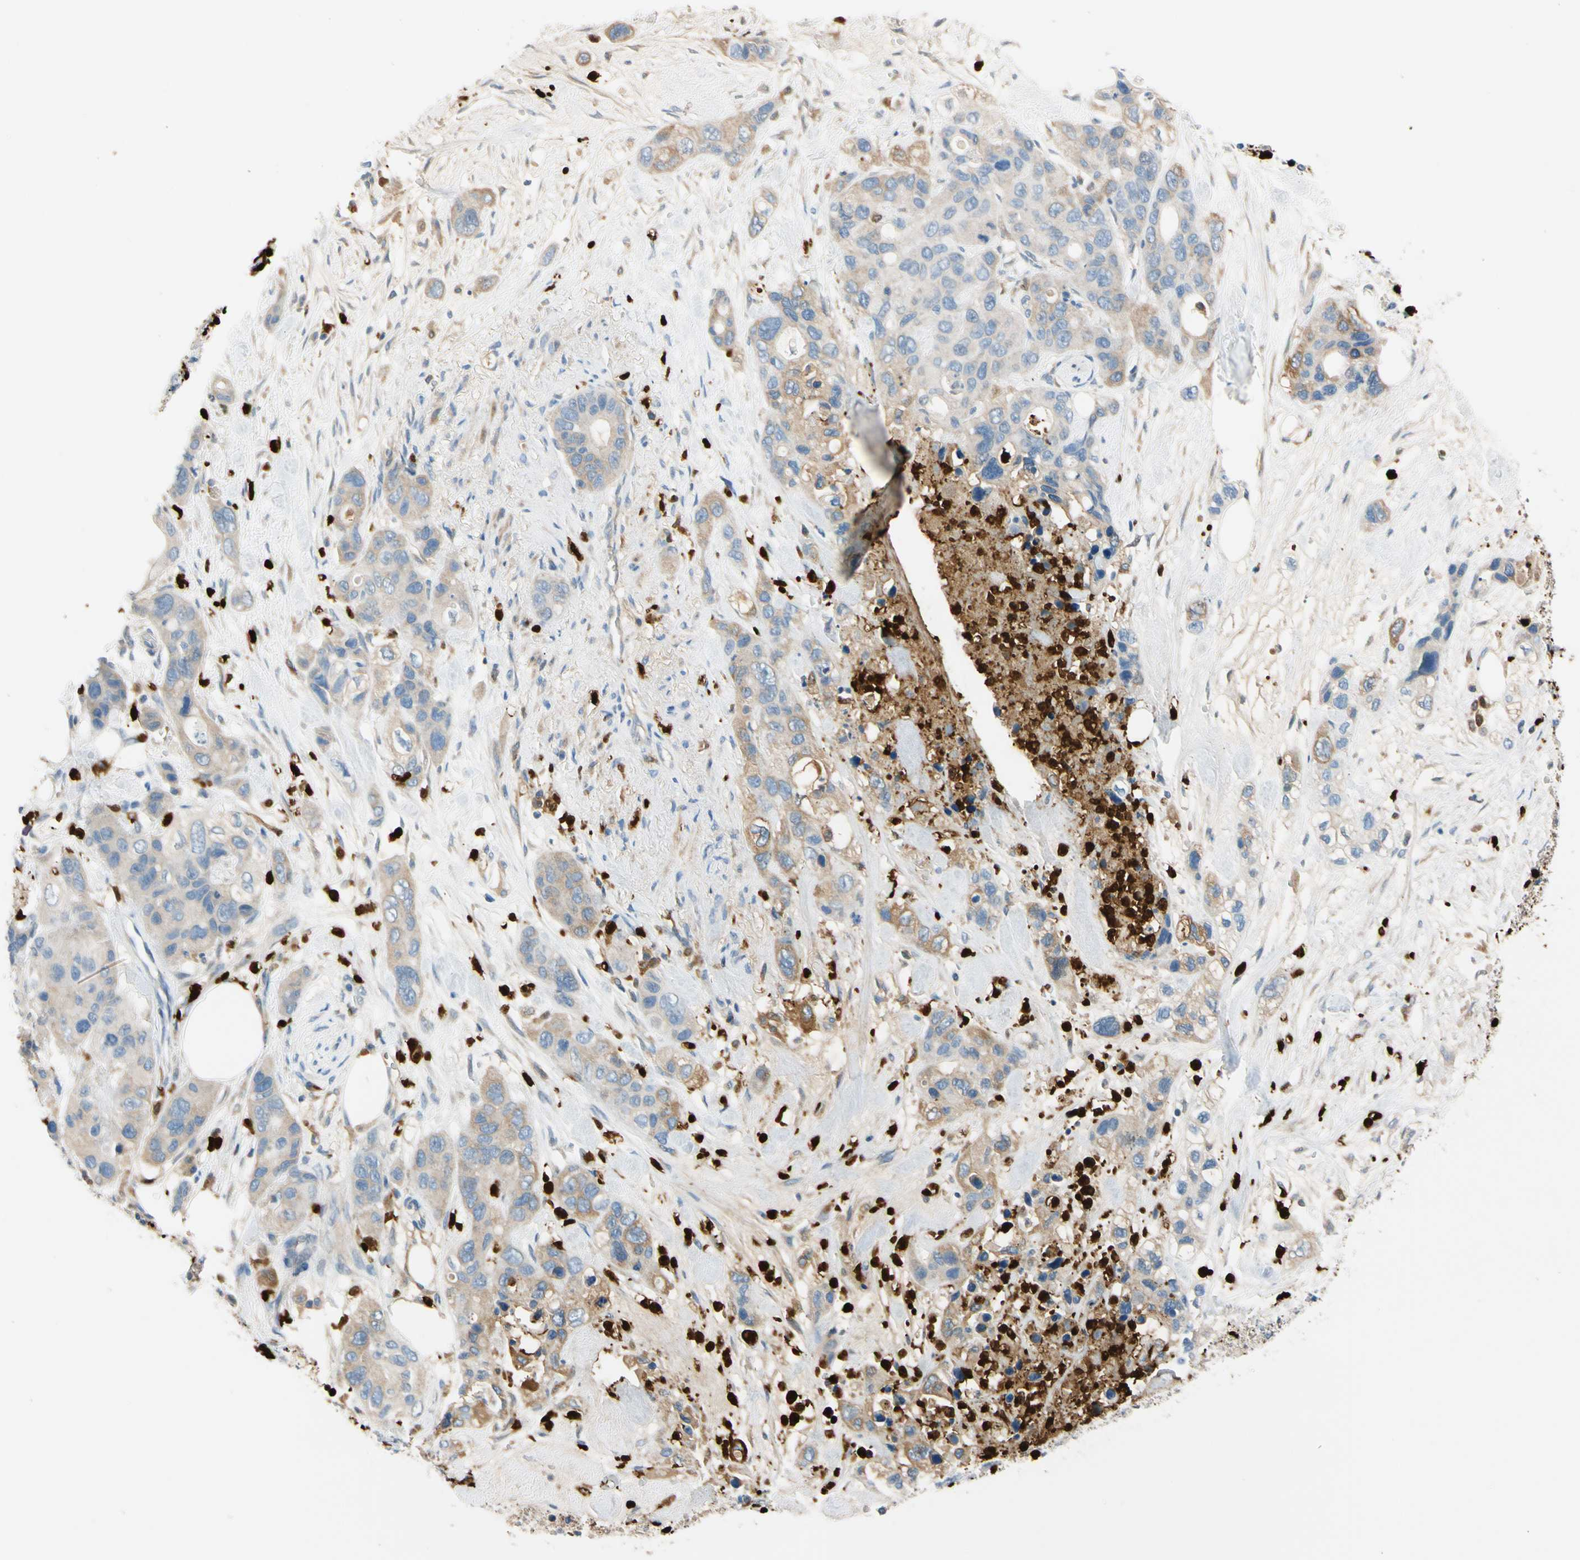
{"staining": {"intensity": "weak", "quantity": ">75%", "location": "cytoplasmic/membranous"}, "tissue": "pancreatic cancer", "cell_type": "Tumor cells", "image_type": "cancer", "snomed": [{"axis": "morphology", "description": "Adenocarcinoma, NOS"}, {"axis": "topography", "description": "Pancreas"}], "caption": "Protein staining by immunohistochemistry (IHC) demonstrates weak cytoplasmic/membranous staining in approximately >75% of tumor cells in pancreatic adenocarcinoma.", "gene": "TRAF5", "patient": {"sex": "female", "age": 71}}